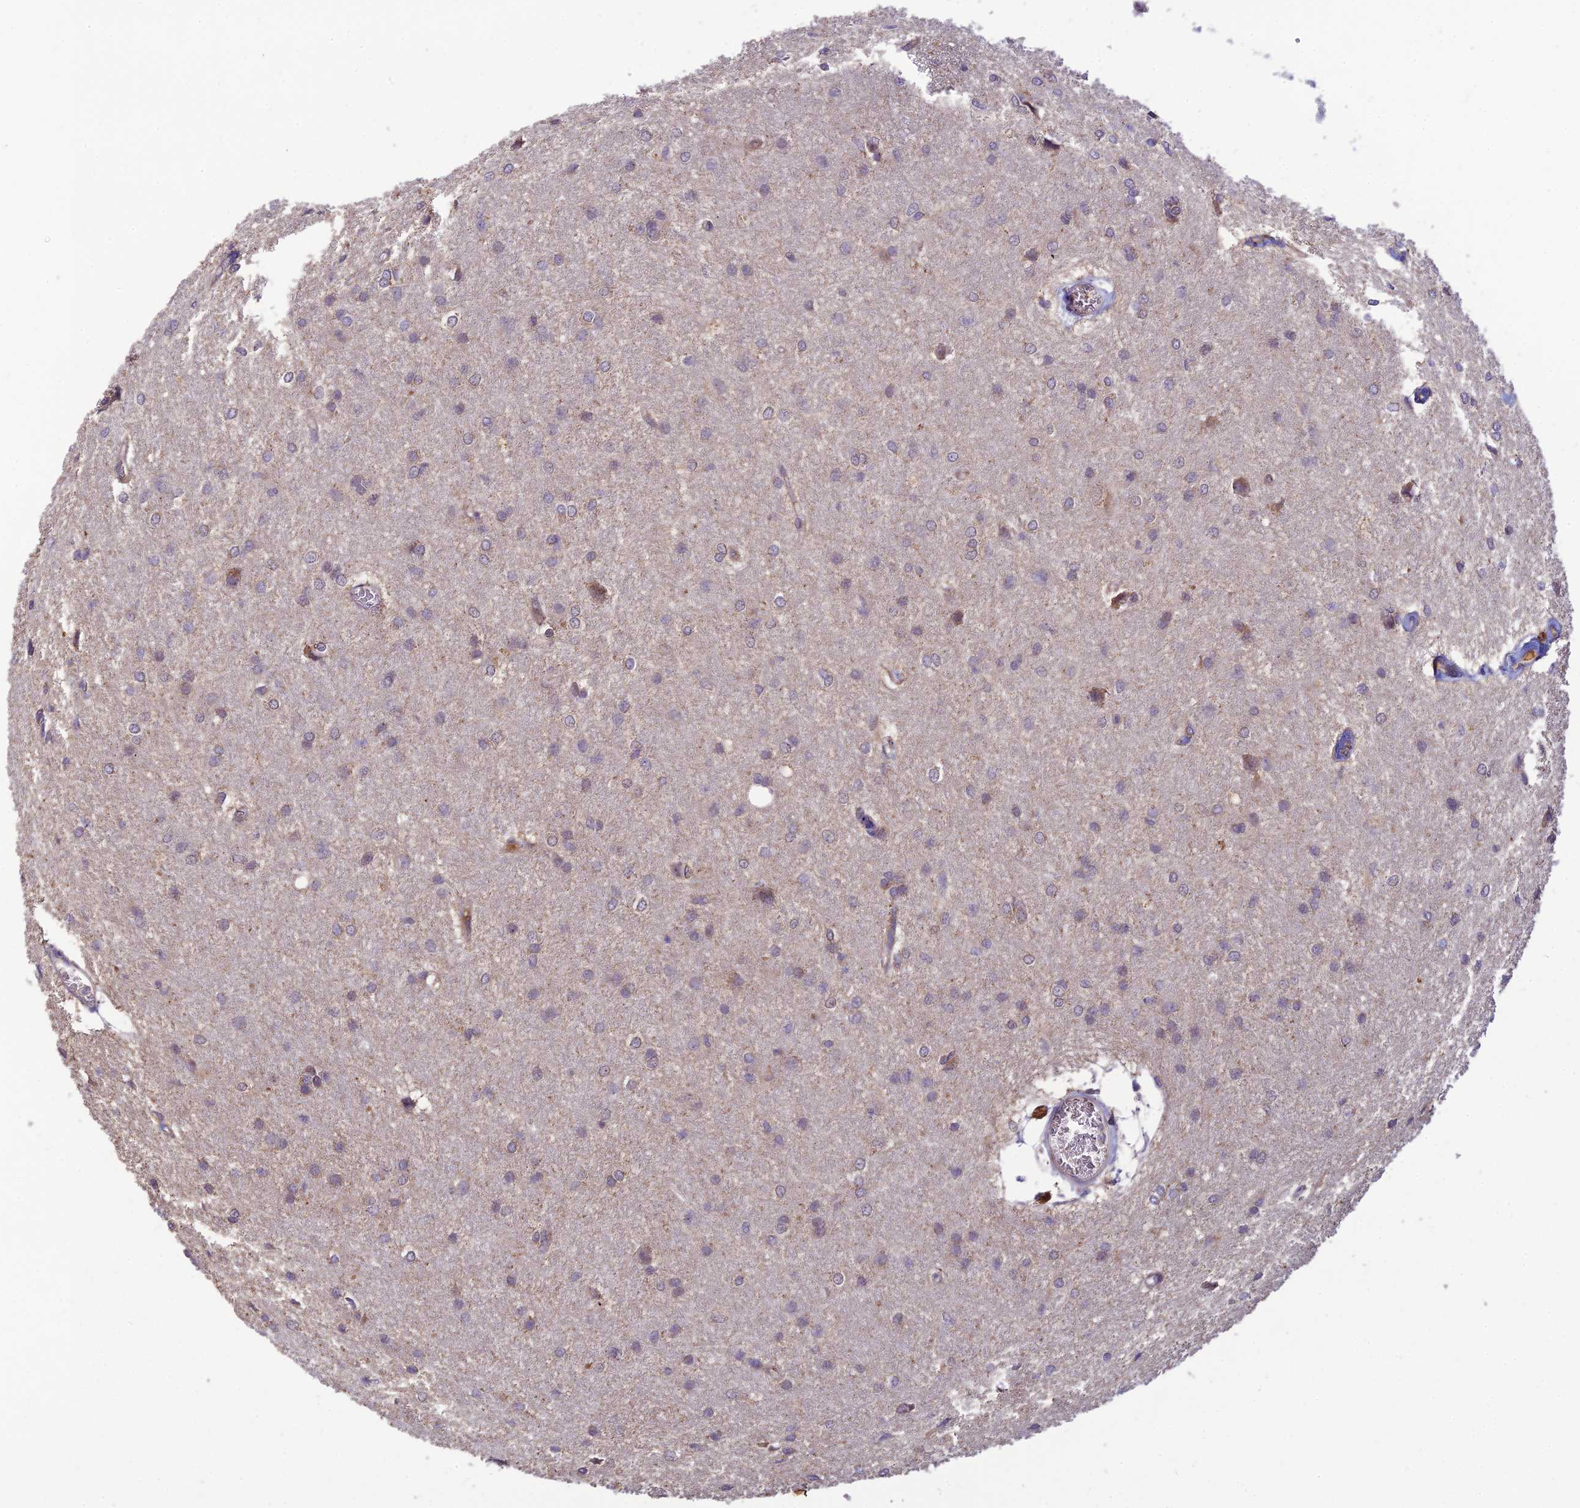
{"staining": {"intensity": "negative", "quantity": "none", "location": "none"}, "tissue": "glioma", "cell_type": "Tumor cells", "image_type": "cancer", "snomed": [{"axis": "morphology", "description": "Glioma, malignant, High grade"}, {"axis": "topography", "description": "Brain"}], "caption": "Human glioma stained for a protein using immunohistochemistry (IHC) reveals no expression in tumor cells.", "gene": "ASPDH", "patient": {"sex": "female", "age": 50}}